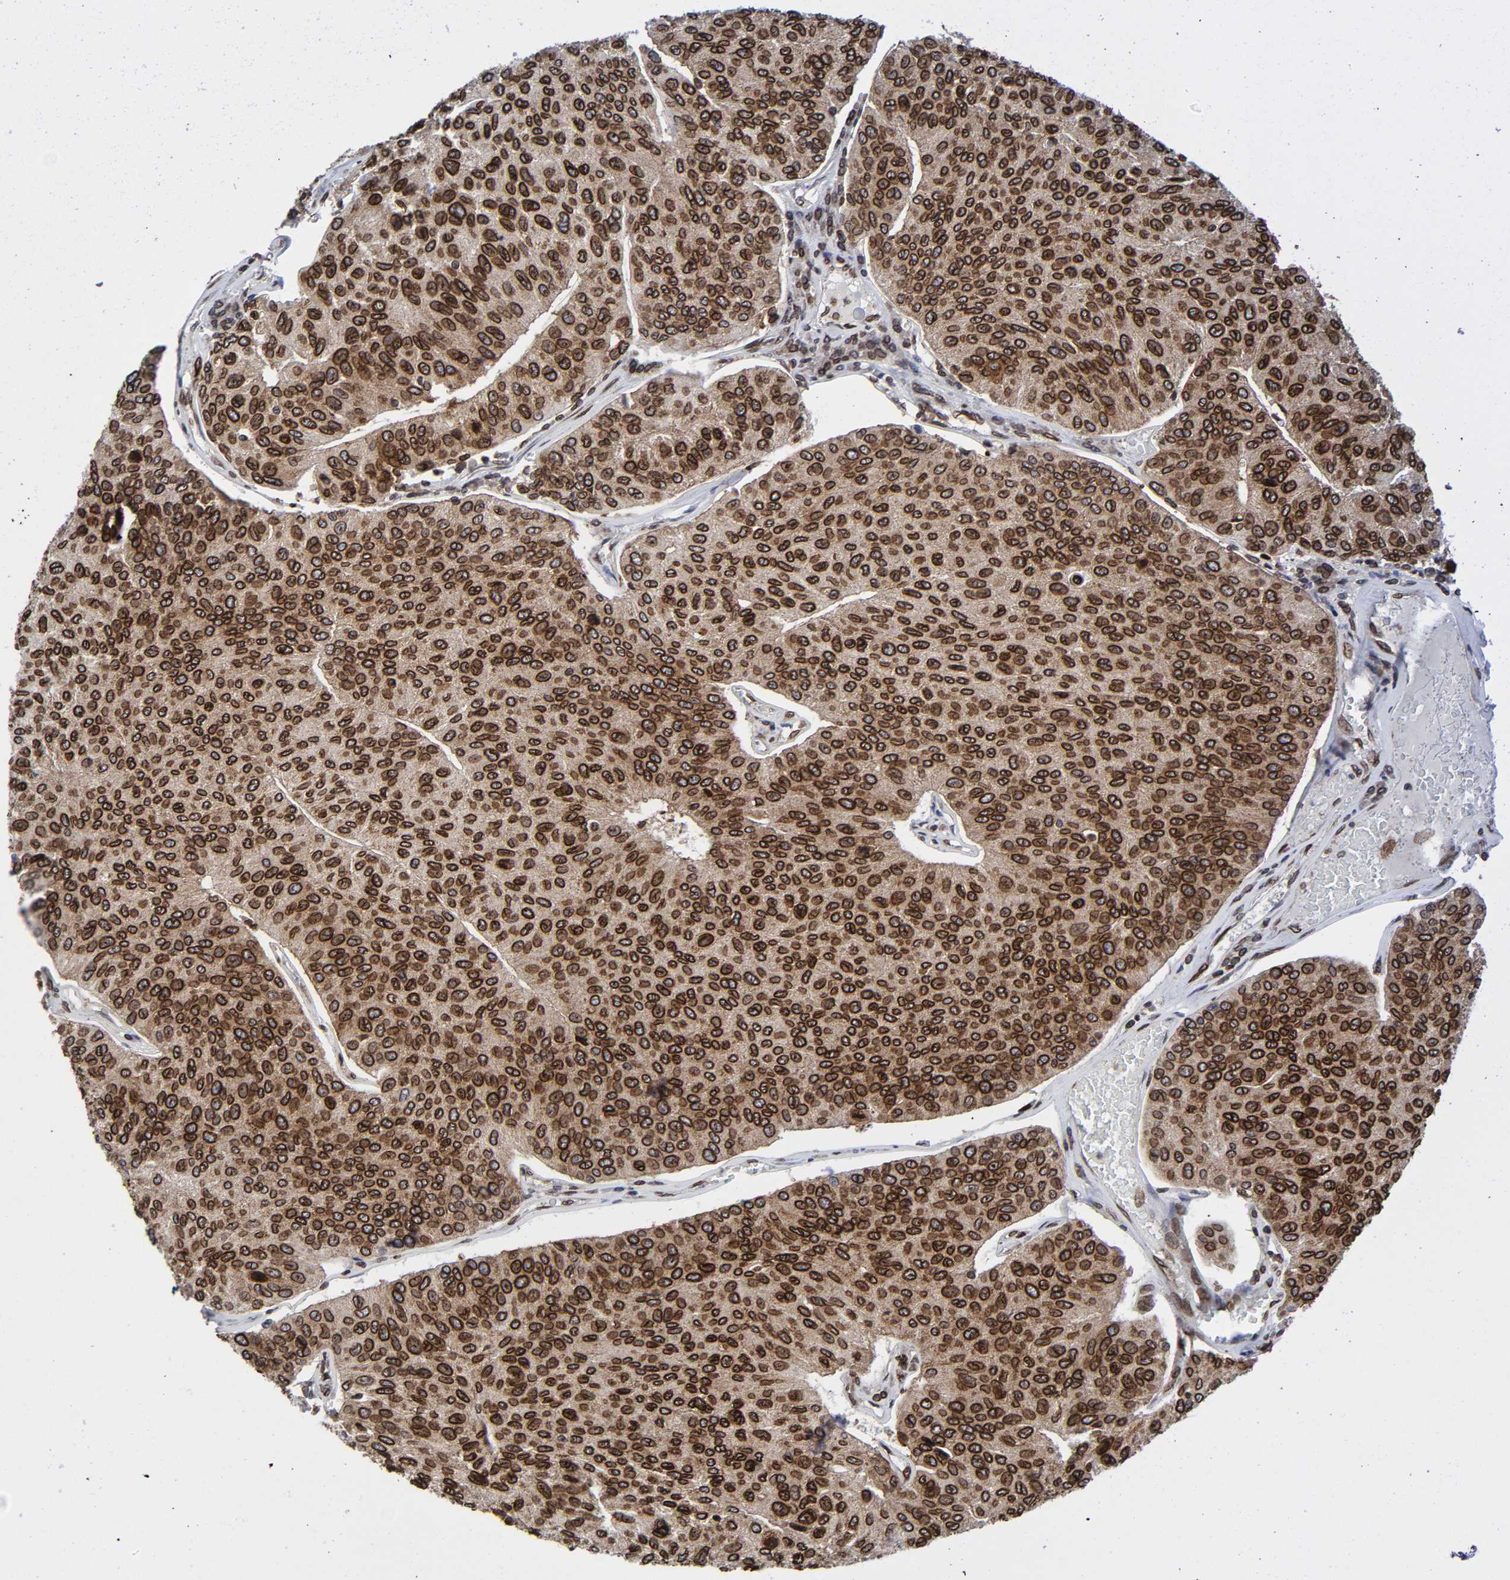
{"staining": {"intensity": "strong", "quantity": ">75%", "location": "cytoplasmic/membranous,nuclear"}, "tissue": "urothelial cancer", "cell_type": "Tumor cells", "image_type": "cancer", "snomed": [{"axis": "morphology", "description": "Urothelial carcinoma, High grade"}, {"axis": "topography", "description": "Urinary bladder"}], "caption": "Urothelial carcinoma (high-grade) stained with immunohistochemistry demonstrates strong cytoplasmic/membranous and nuclear staining in approximately >75% of tumor cells.", "gene": "RANGAP1", "patient": {"sex": "male", "age": 66}}